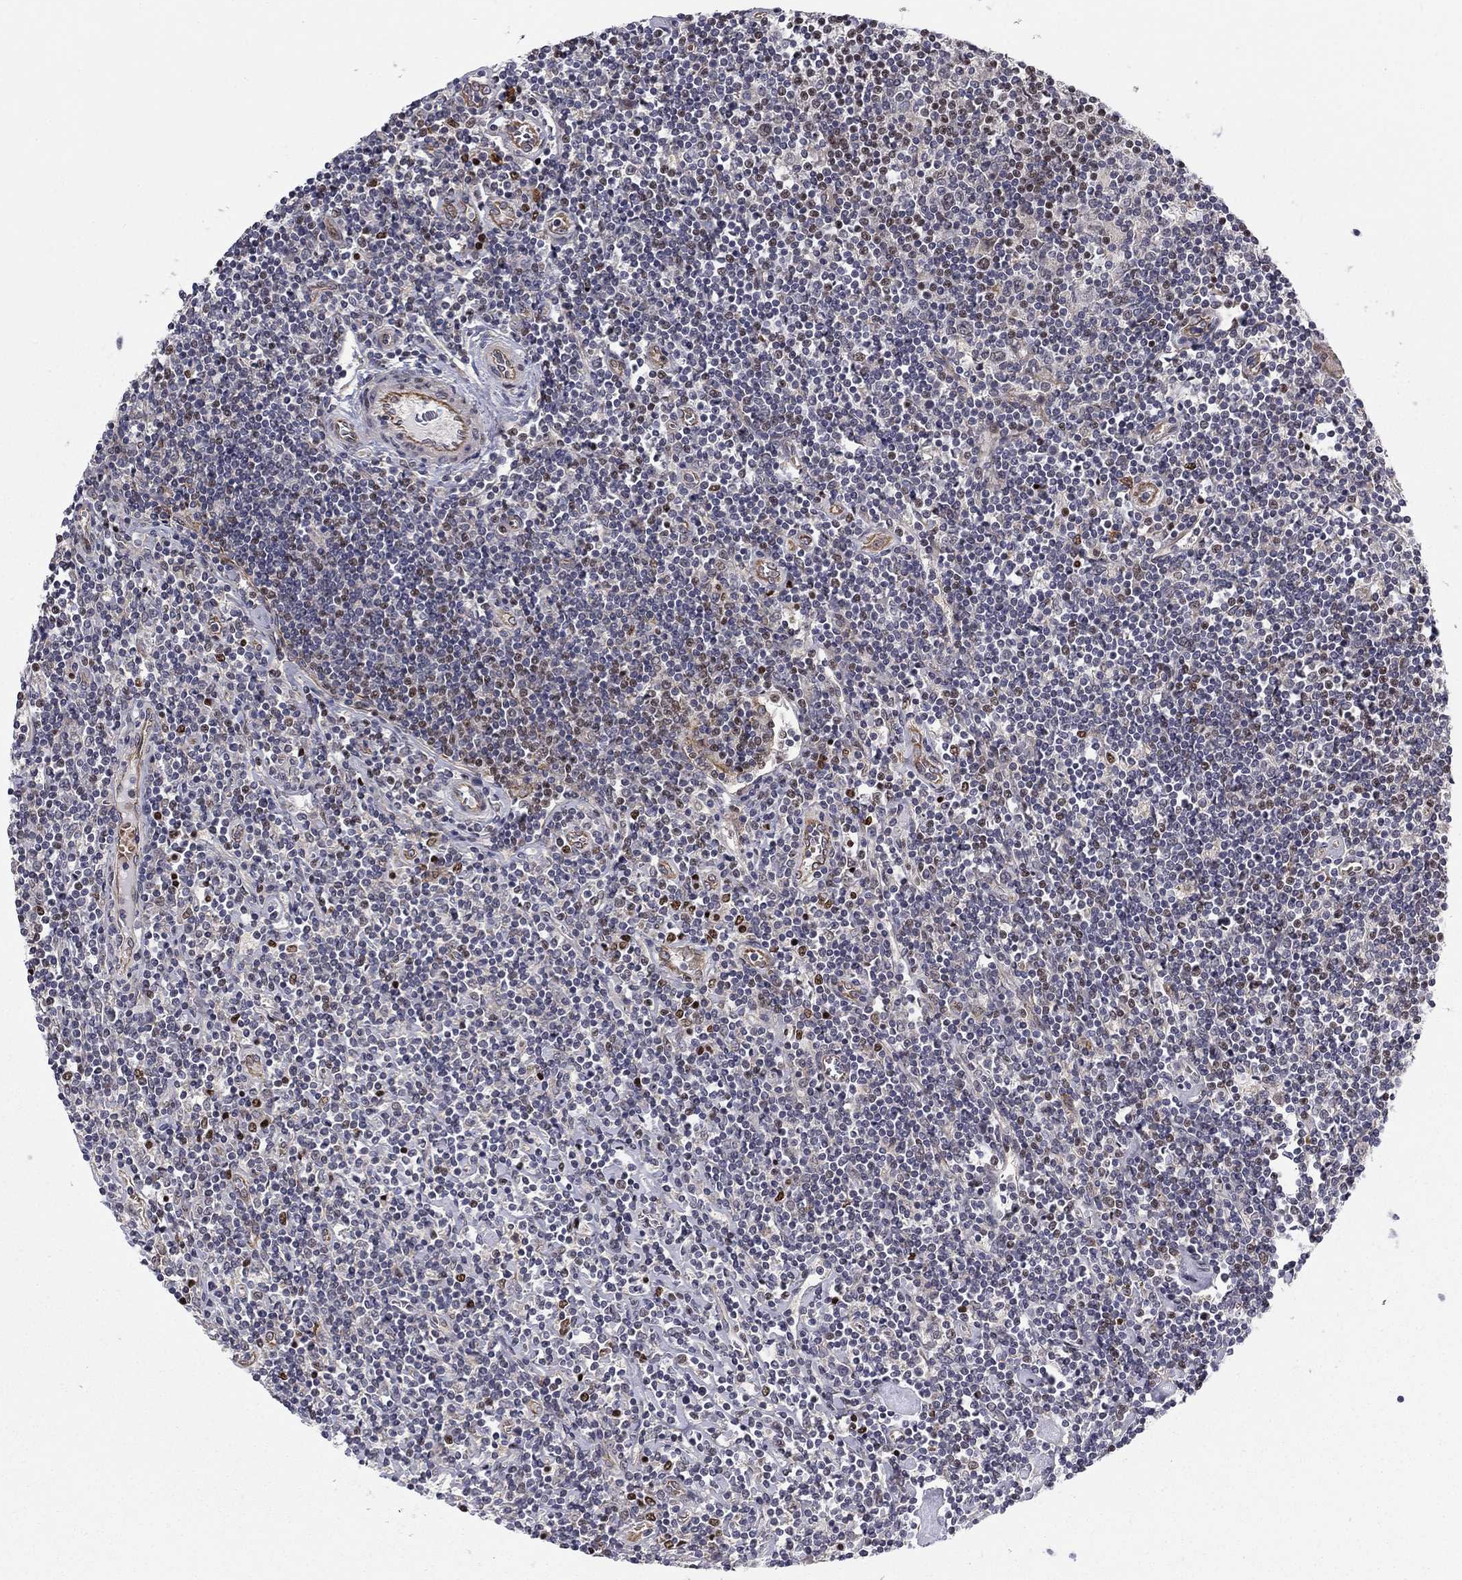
{"staining": {"intensity": "strong", "quantity": "<25%", "location": "nuclear"}, "tissue": "lymphoma", "cell_type": "Tumor cells", "image_type": "cancer", "snomed": [{"axis": "morphology", "description": "Hodgkin's disease, NOS"}, {"axis": "topography", "description": "Lymph node"}], "caption": "Tumor cells reveal medium levels of strong nuclear expression in approximately <25% of cells in human lymphoma.", "gene": "BCL11A", "patient": {"sex": "male", "age": 40}}